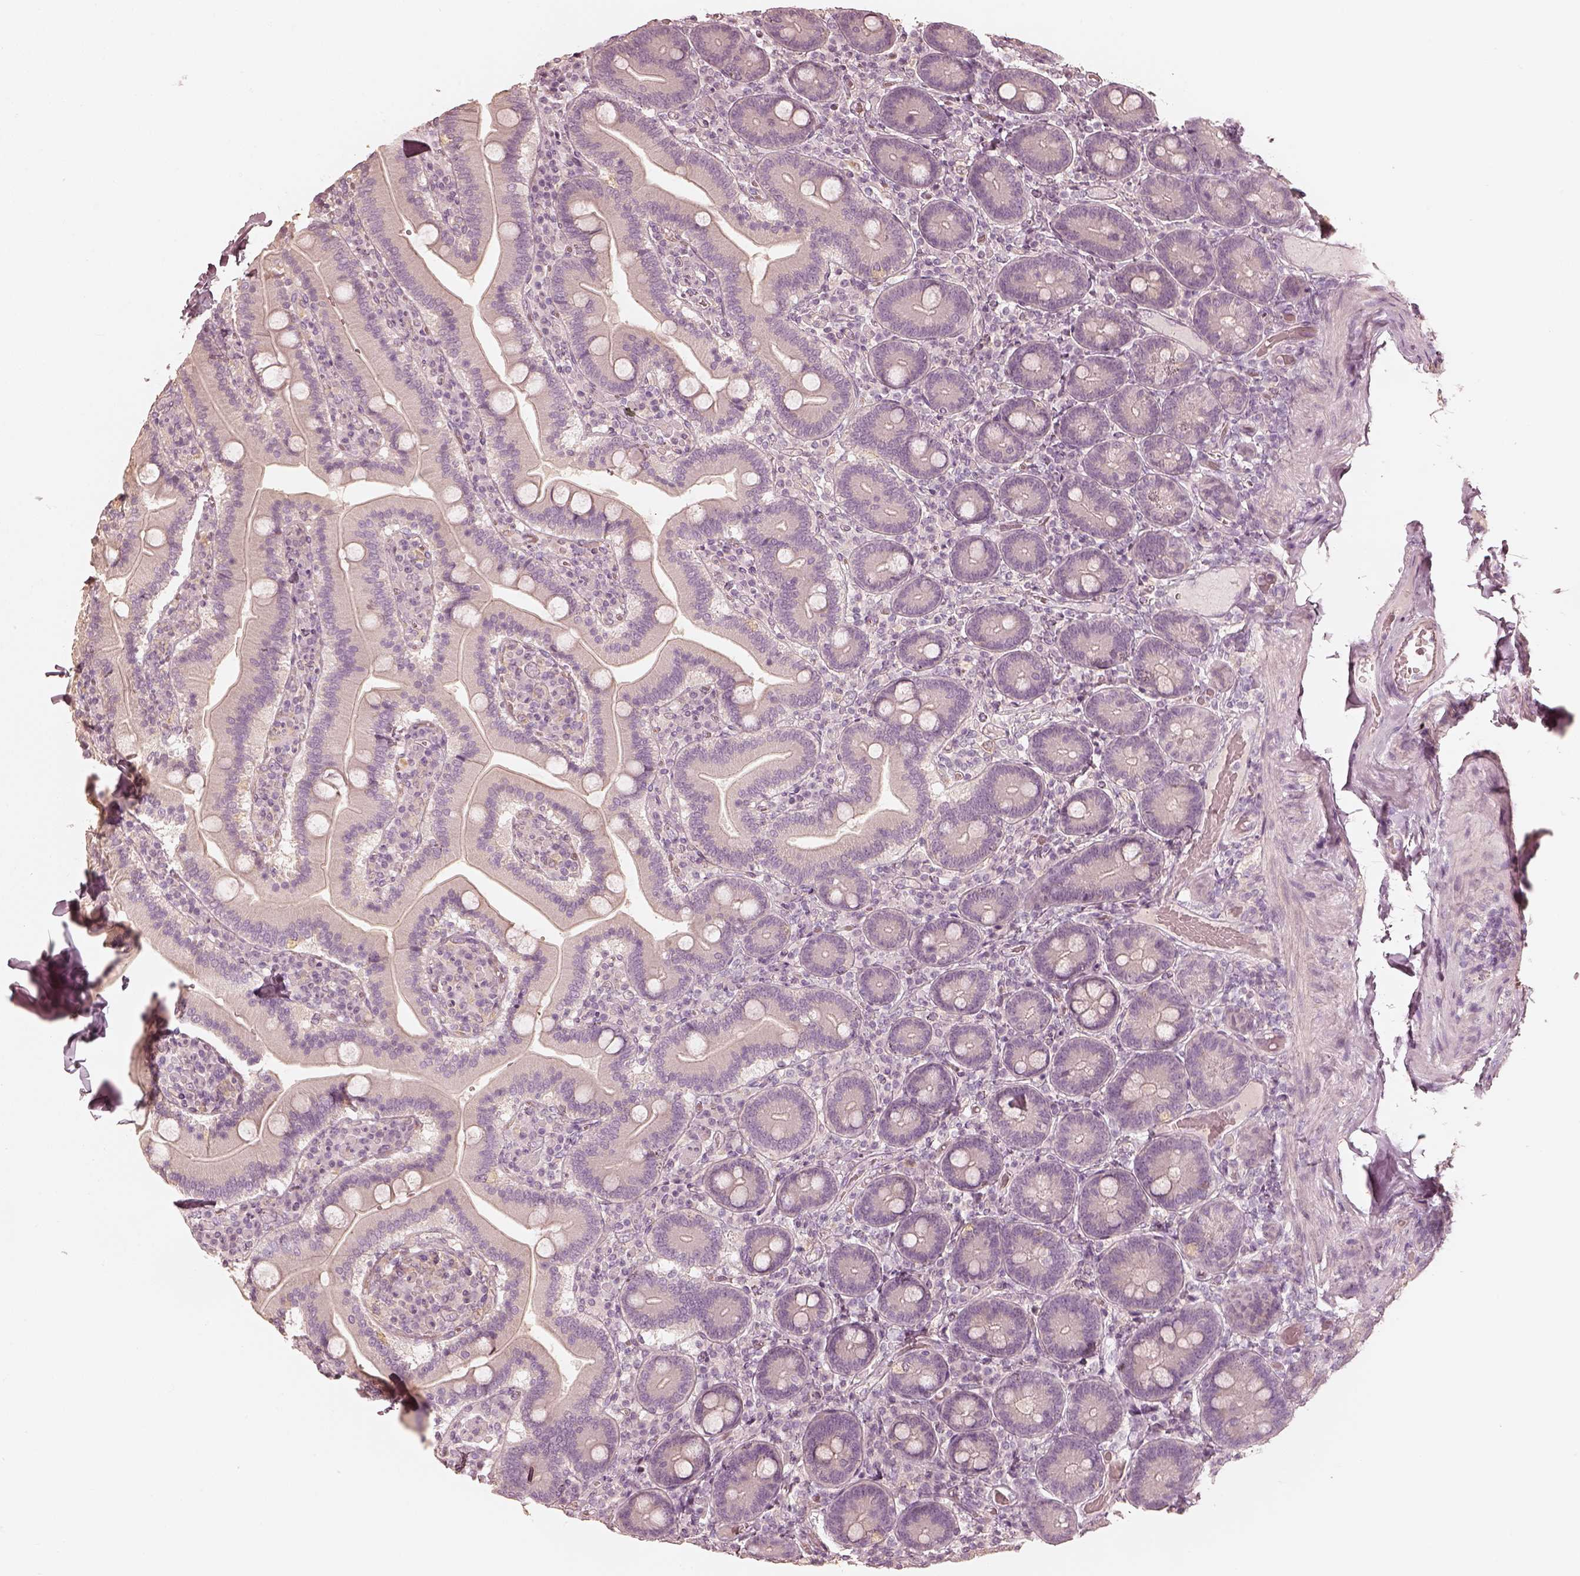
{"staining": {"intensity": "negative", "quantity": "none", "location": "none"}, "tissue": "duodenum", "cell_type": "Glandular cells", "image_type": "normal", "snomed": [{"axis": "morphology", "description": "Normal tissue, NOS"}, {"axis": "topography", "description": "Duodenum"}], "caption": "A histopathology image of duodenum stained for a protein reveals no brown staining in glandular cells.", "gene": "FMNL2", "patient": {"sex": "female", "age": 62}}